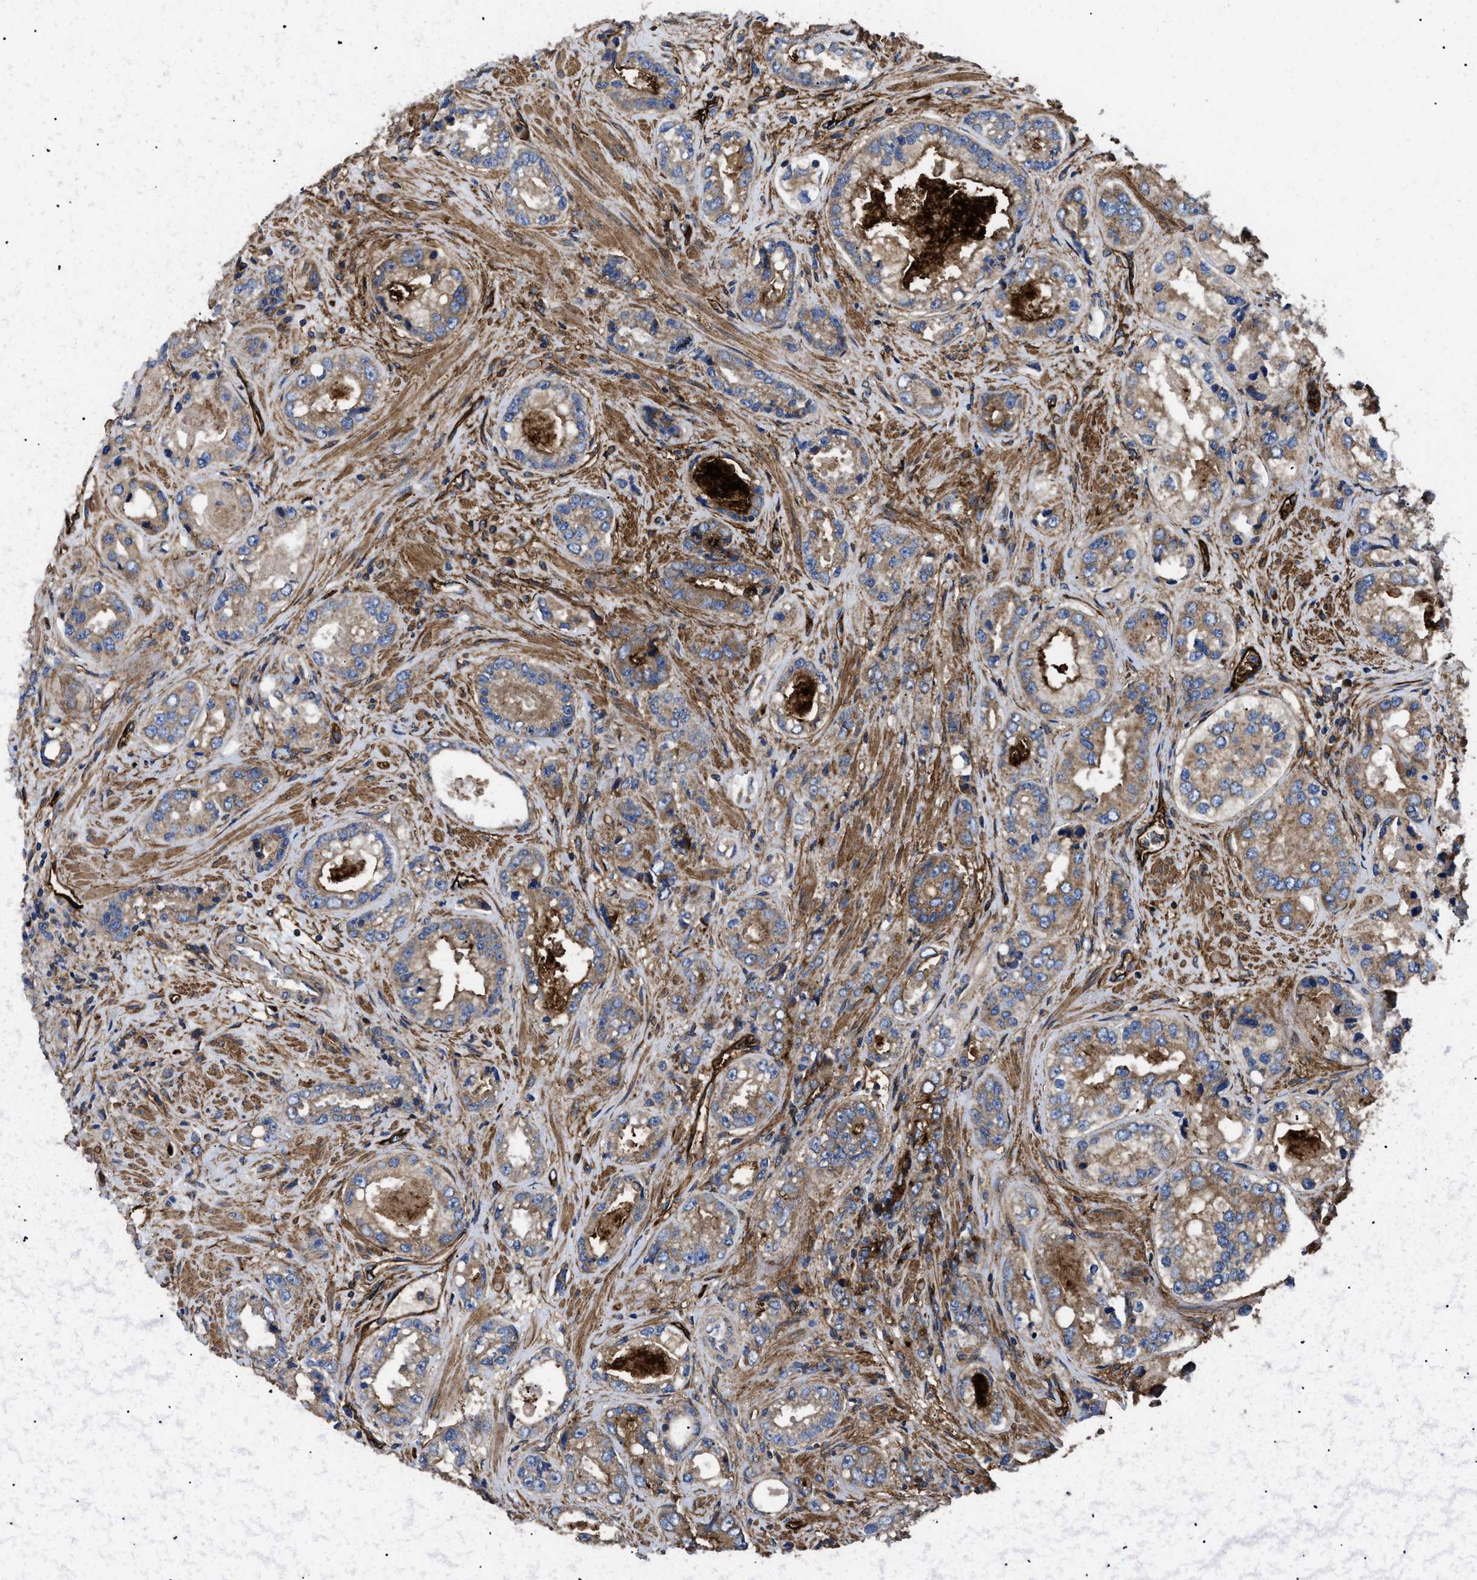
{"staining": {"intensity": "strong", "quantity": "25%-75%", "location": "cytoplasmic/membranous"}, "tissue": "prostate cancer", "cell_type": "Tumor cells", "image_type": "cancer", "snomed": [{"axis": "morphology", "description": "Adenocarcinoma, High grade"}, {"axis": "topography", "description": "Prostate"}], "caption": "Strong cytoplasmic/membranous protein expression is appreciated in about 25%-75% of tumor cells in prostate cancer. The protein is stained brown, and the nuclei are stained in blue (DAB (3,3'-diaminobenzidine) IHC with brightfield microscopy, high magnification).", "gene": "NT5E", "patient": {"sex": "male", "age": 61}}